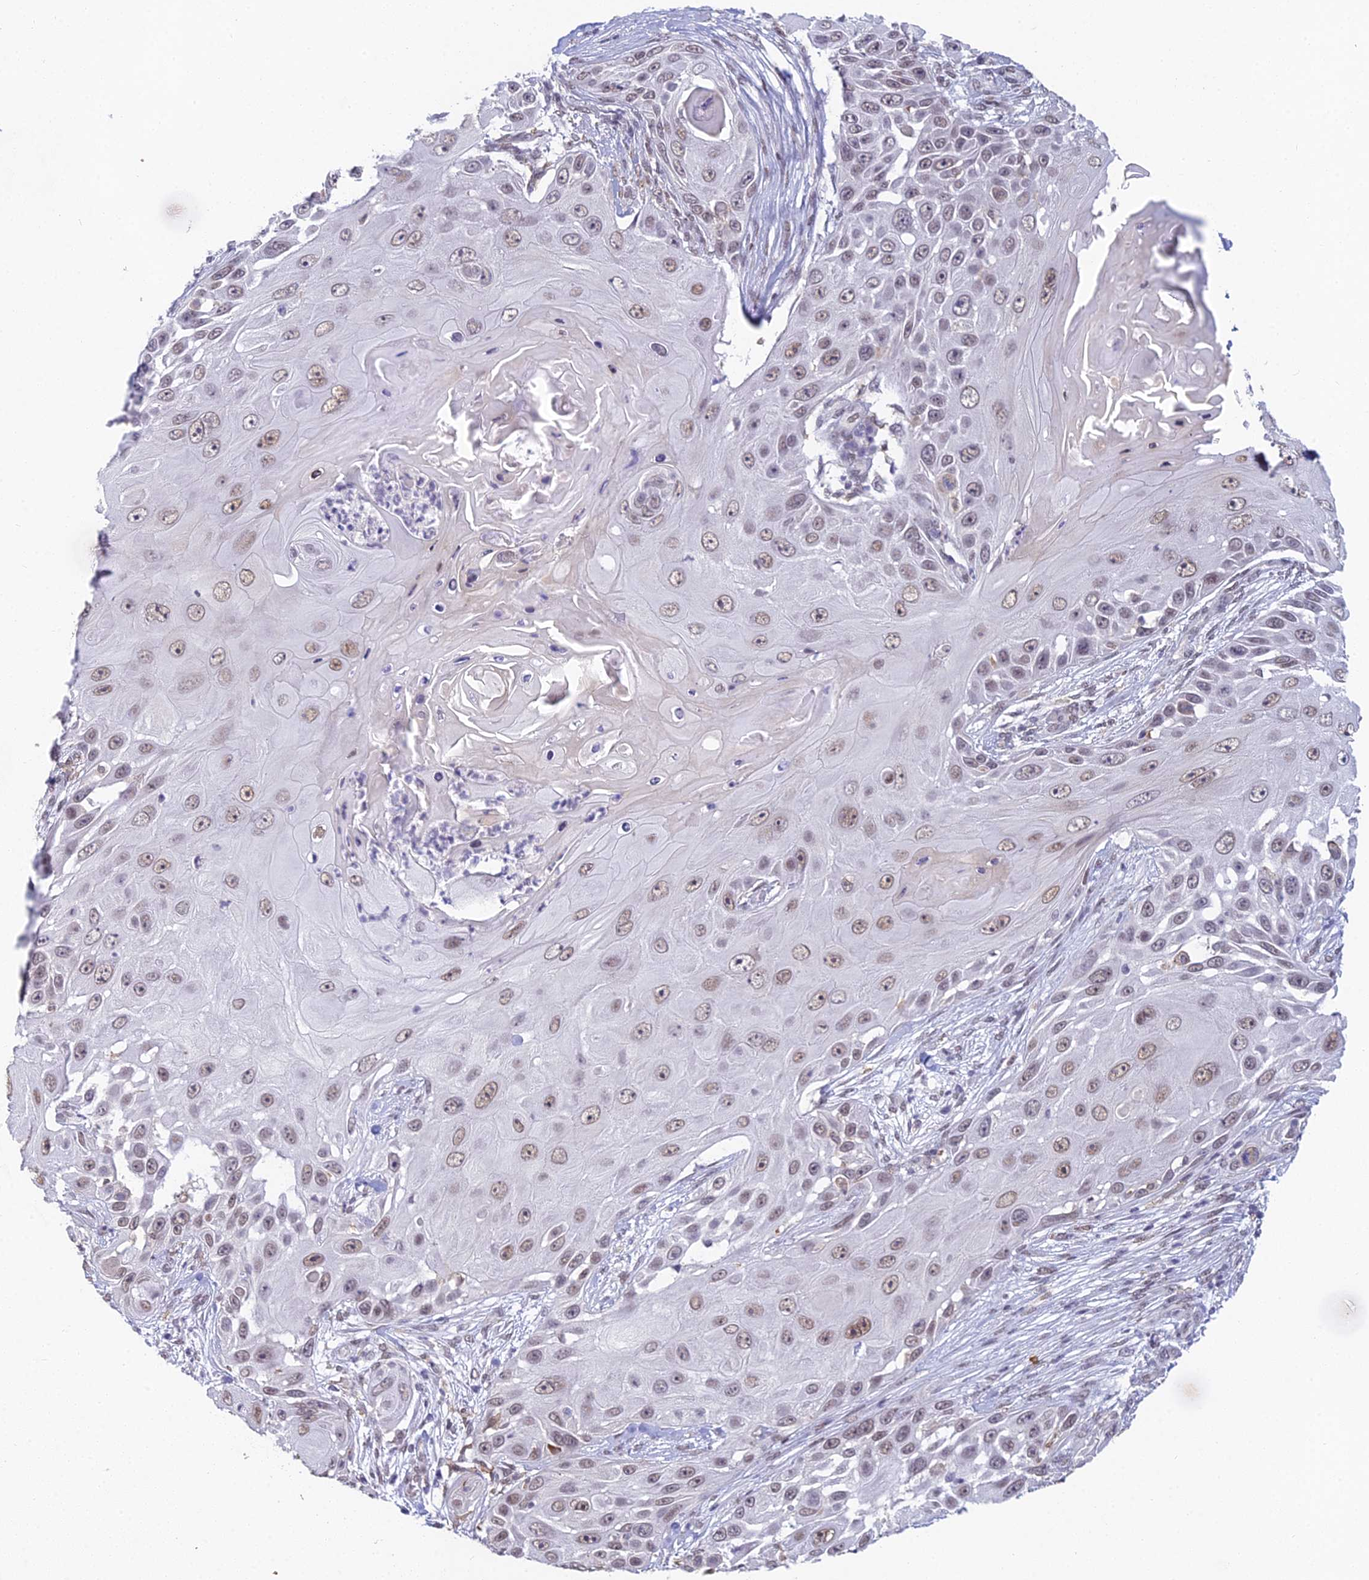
{"staining": {"intensity": "weak", "quantity": ">75%", "location": "nuclear"}, "tissue": "skin cancer", "cell_type": "Tumor cells", "image_type": "cancer", "snomed": [{"axis": "morphology", "description": "Squamous cell carcinoma, NOS"}, {"axis": "topography", "description": "Skin"}], "caption": "Skin squamous cell carcinoma was stained to show a protein in brown. There is low levels of weak nuclear expression in about >75% of tumor cells.", "gene": "ABHD17A", "patient": {"sex": "female", "age": 44}}